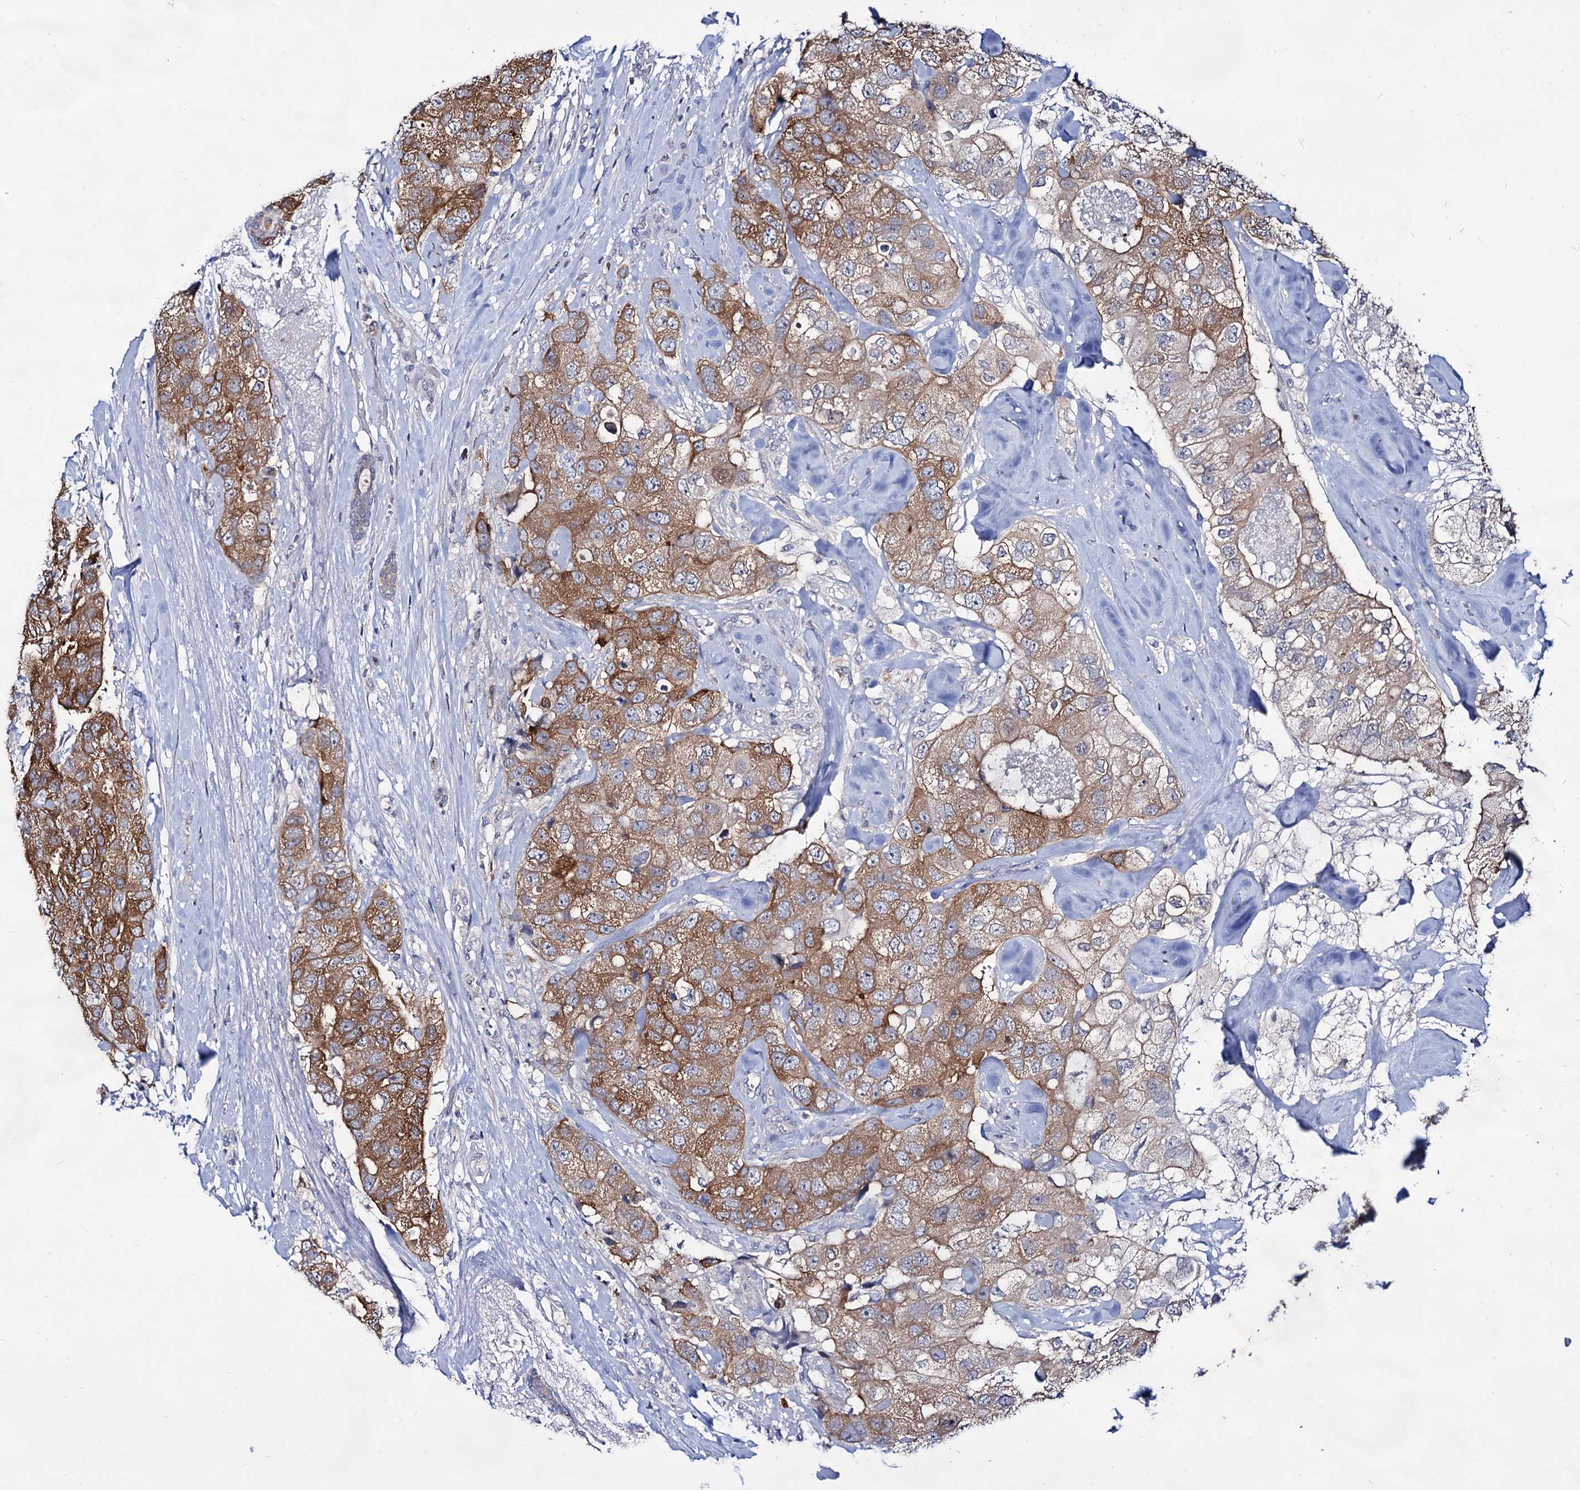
{"staining": {"intensity": "moderate", "quantity": ">75%", "location": "cytoplasmic/membranous"}, "tissue": "breast cancer", "cell_type": "Tumor cells", "image_type": "cancer", "snomed": [{"axis": "morphology", "description": "Duct carcinoma"}, {"axis": "topography", "description": "Breast"}], "caption": "The immunohistochemical stain highlights moderate cytoplasmic/membranous positivity in tumor cells of breast intraductal carcinoma tissue. (DAB (3,3'-diaminobenzidine) = brown stain, brightfield microscopy at high magnification).", "gene": "ARFIP2", "patient": {"sex": "female", "age": 62}}